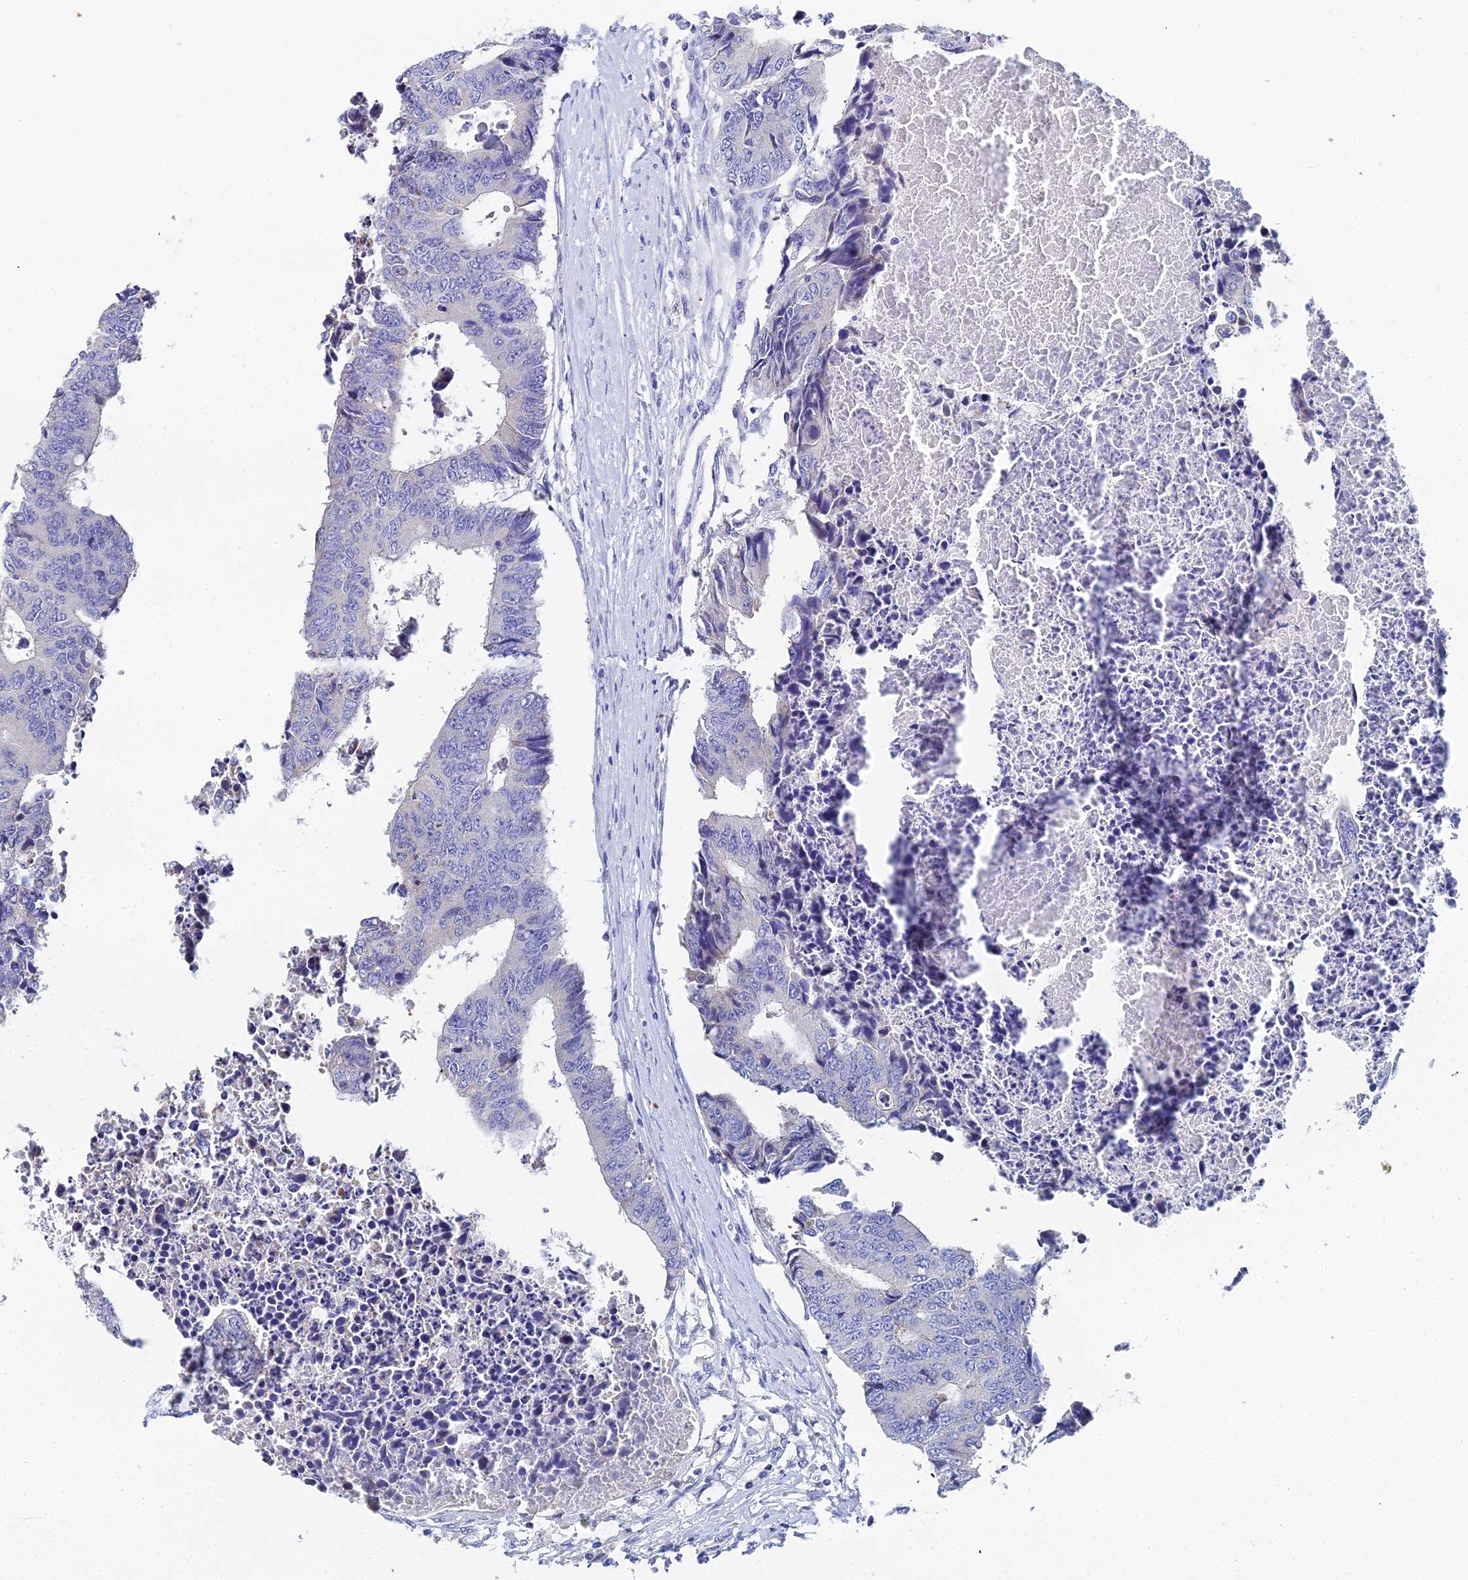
{"staining": {"intensity": "negative", "quantity": "none", "location": "none"}, "tissue": "colorectal cancer", "cell_type": "Tumor cells", "image_type": "cancer", "snomed": [{"axis": "morphology", "description": "Adenocarcinoma, NOS"}, {"axis": "topography", "description": "Rectum"}], "caption": "Tumor cells show no significant expression in colorectal adenocarcinoma. (DAB IHC with hematoxylin counter stain).", "gene": "OCM", "patient": {"sex": "male", "age": 84}}